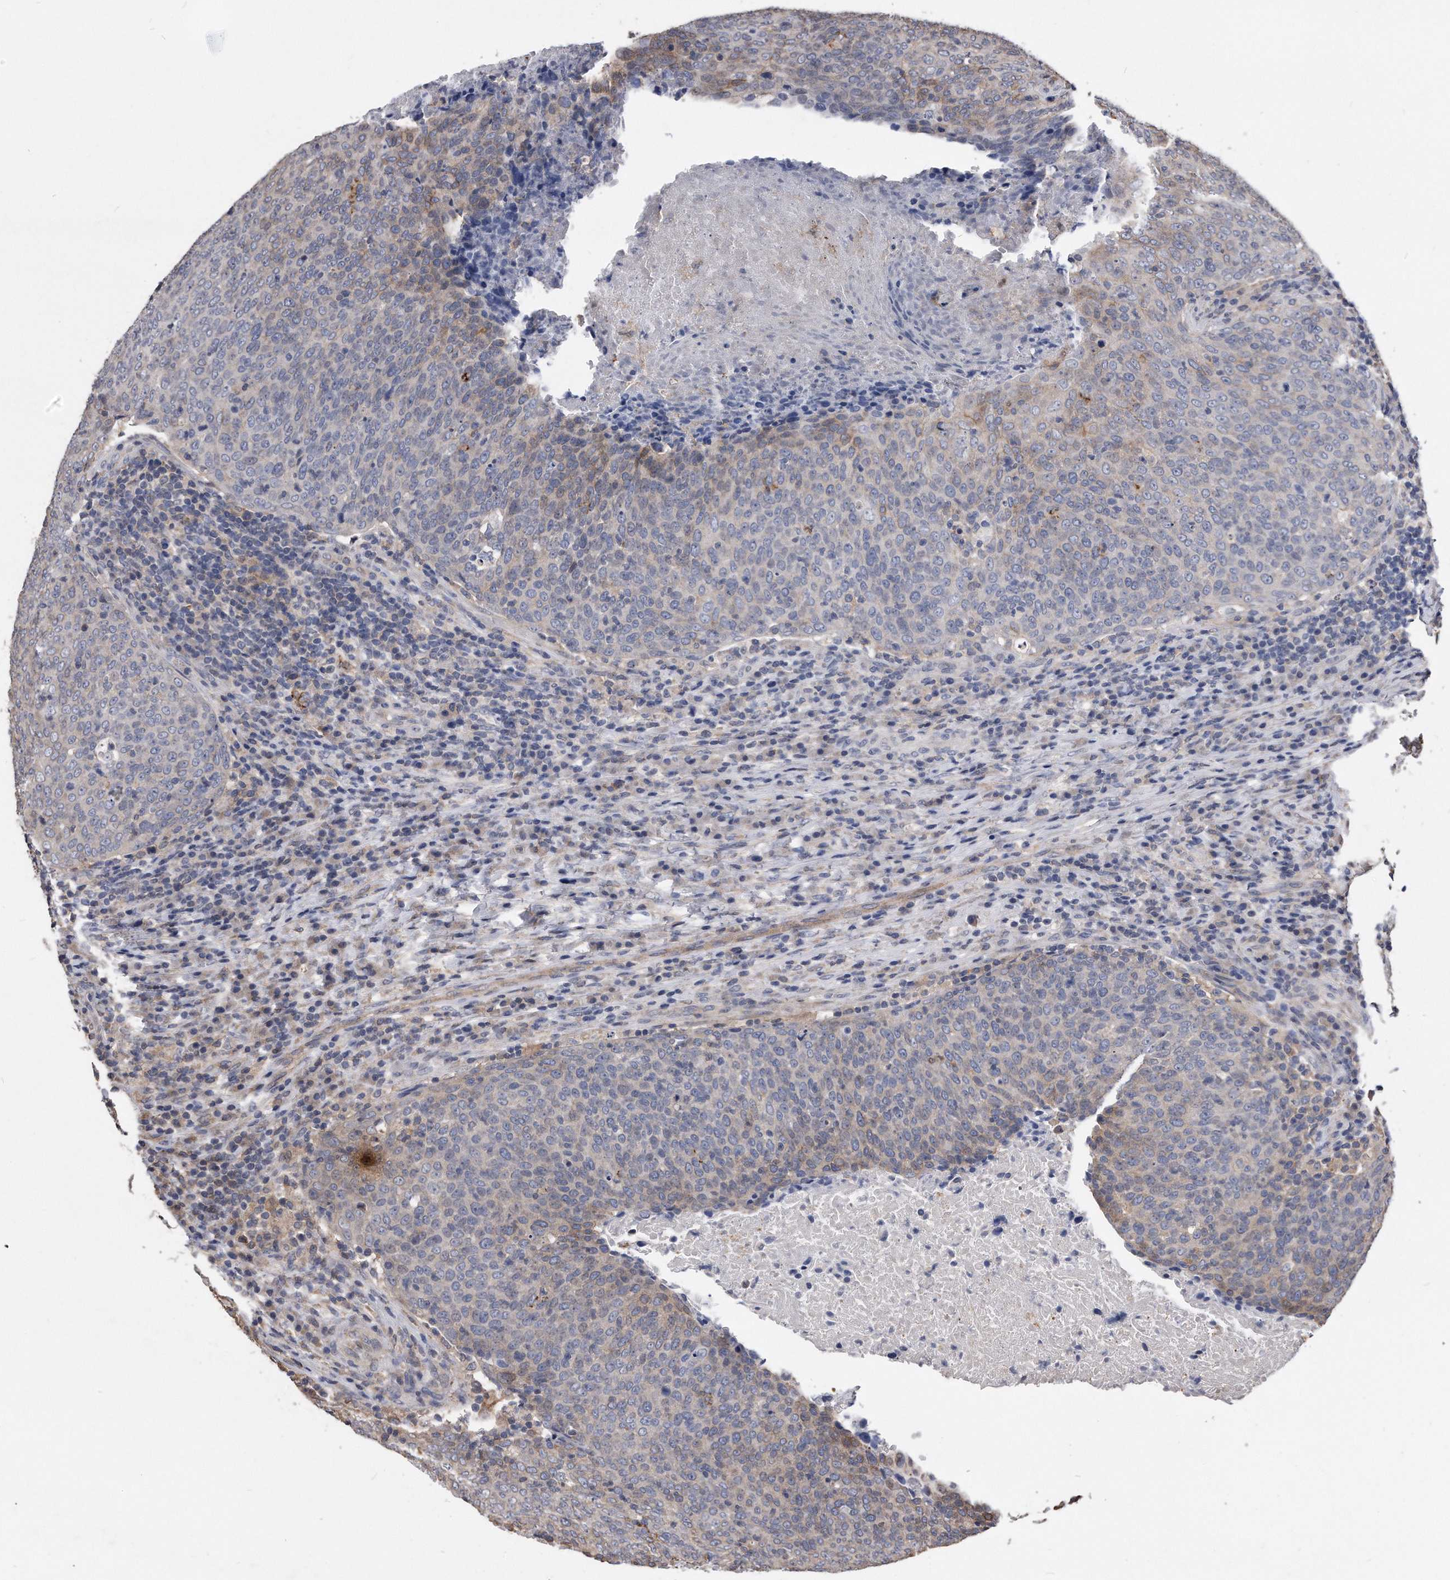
{"staining": {"intensity": "weak", "quantity": "<25%", "location": "cytoplasmic/membranous"}, "tissue": "head and neck cancer", "cell_type": "Tumor cells", "image_type": "cancer", "snomed": [{"axis": "morphology", "description": "Squamous cell carcinoma, NOS"}, {"axis": "morphology", "description": "Squamous cell carcinoma, metastatic, NOS"}, {"axis": "topography", "description": "Lymph node"}, {"axis": "topography", "description": "Head-Neck"}], "caption": "DAB immunohistochemical staining of head and neck cancer shows no significant expression in tumor cells. The staining was performed using DAB (3,3'-diaminobenzidine) to visualize the protein expression in brown, while the nuclei were stained in blue with hematoxylin (Magnification: 20x).", "gene": "IL20RA", "patient": {"sex": "male", "age": 62}}